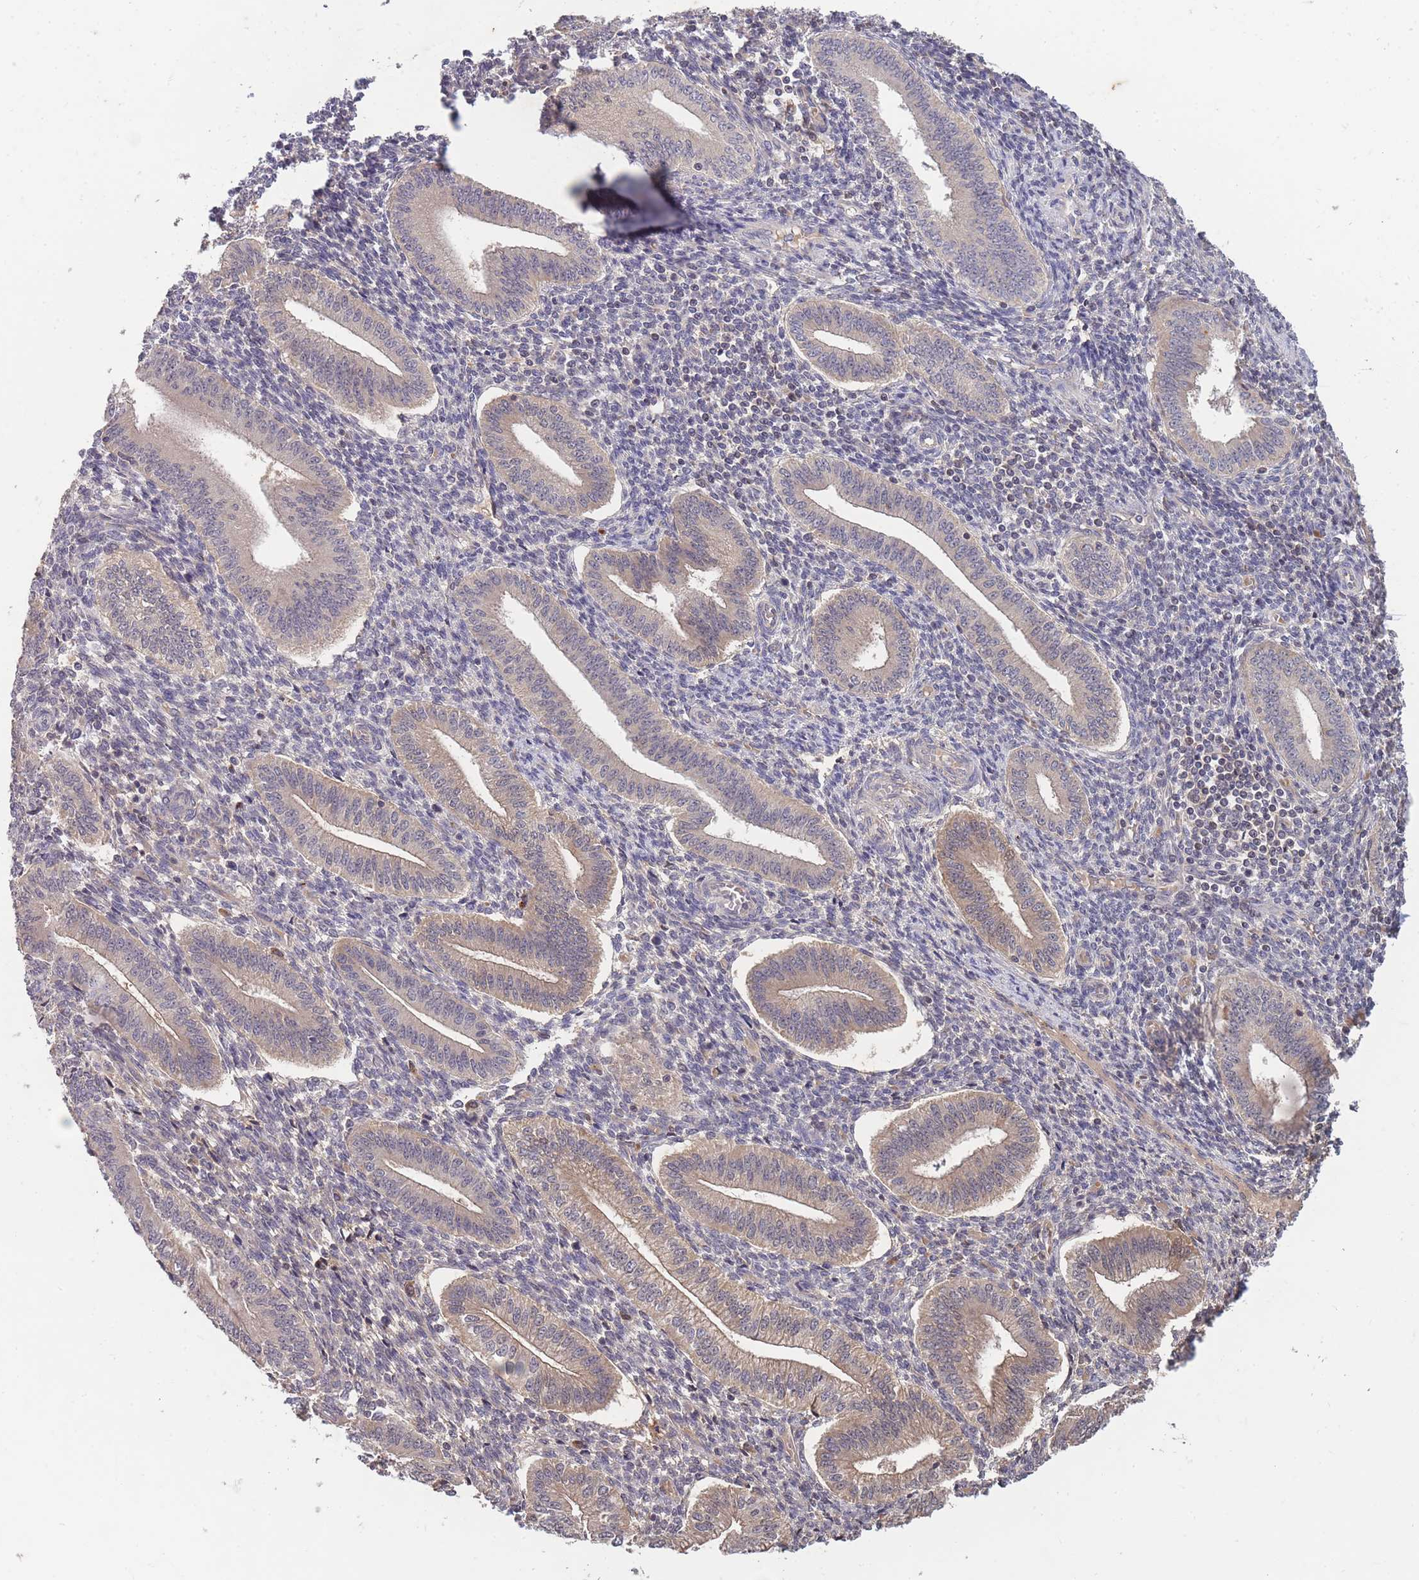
{"staining": {"intensity": "negative", "quantity": "none", "location": "none"}, "tissue": "endometrium", "cell_type": "Cells in endometrial stroma", "image_type": "normal", "snomed": [{"axis": "morphology", "description": "Normal tissue, NOS"}, {"axis": "topography", "description": "Endometrium"}], "caption": "Histopathology image shows no significant protein expression in cells in endometrial stroma of unremarkable endometrium. (DAB (3,3'-diaminobenzidine) IHC with hematoxylin counter stain).", "gene": "RALGDS", "patient": {"sex": "female", "age": 34}}